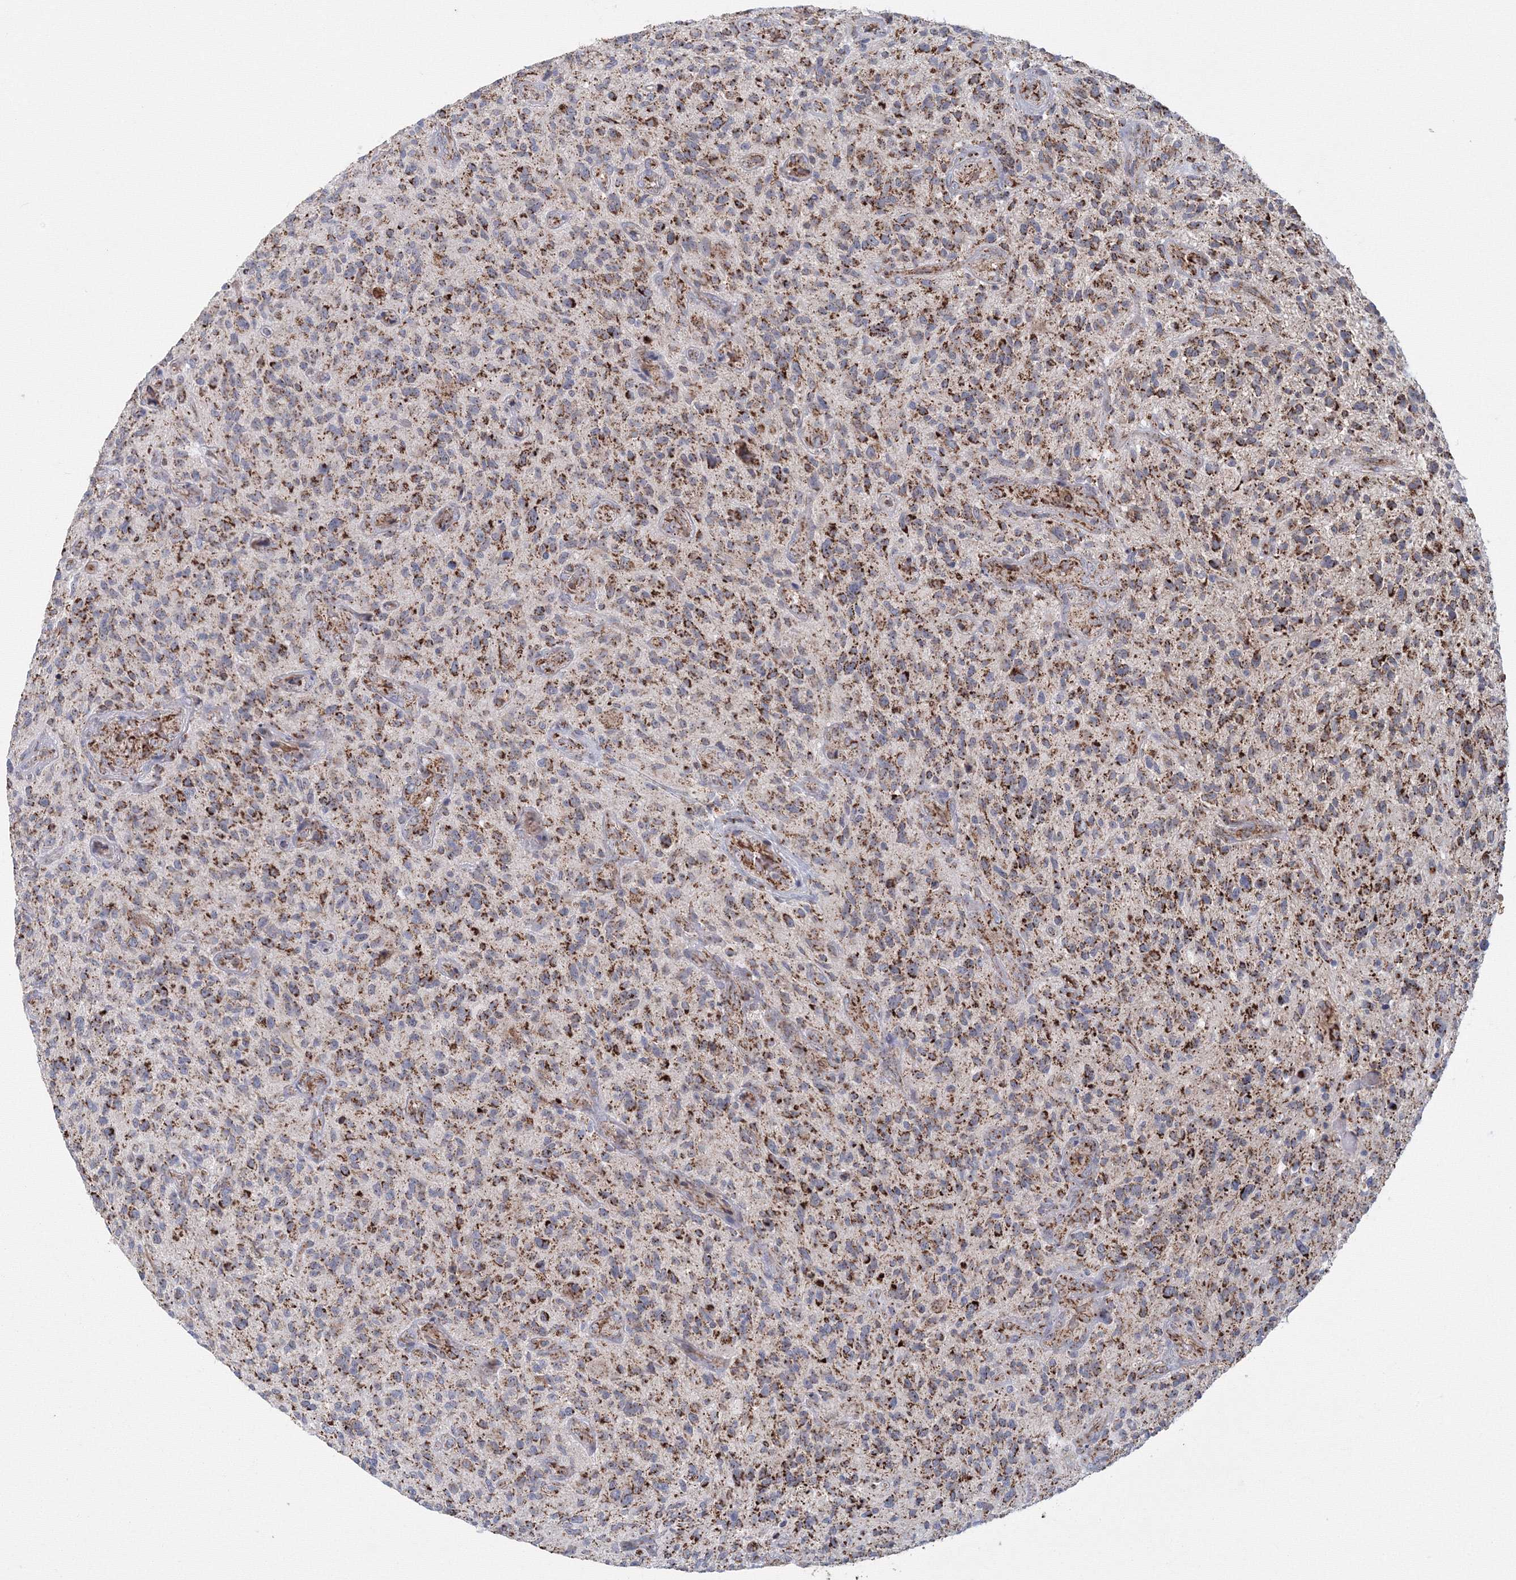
{"staining": {"intensity": "strong", "quantity": "25%-75%", "location": "cytoplasmic/membranous"}, "tissue": "glioma", "cell_type": "Tumor cells", "image_type": "cancer", "snomed": [{"axis": "morphology", "description": "Glioma, malignant, High grade"}, {"axis": "topography", "description": "Brain"}], "caption": "Strong cytoplasmic/membranous protein expression is appreciated in approximately 25%-75% of tumor cells in glioma.", "gene": "GRPEL1", "patient": {"sex": "male", "age": 47}}